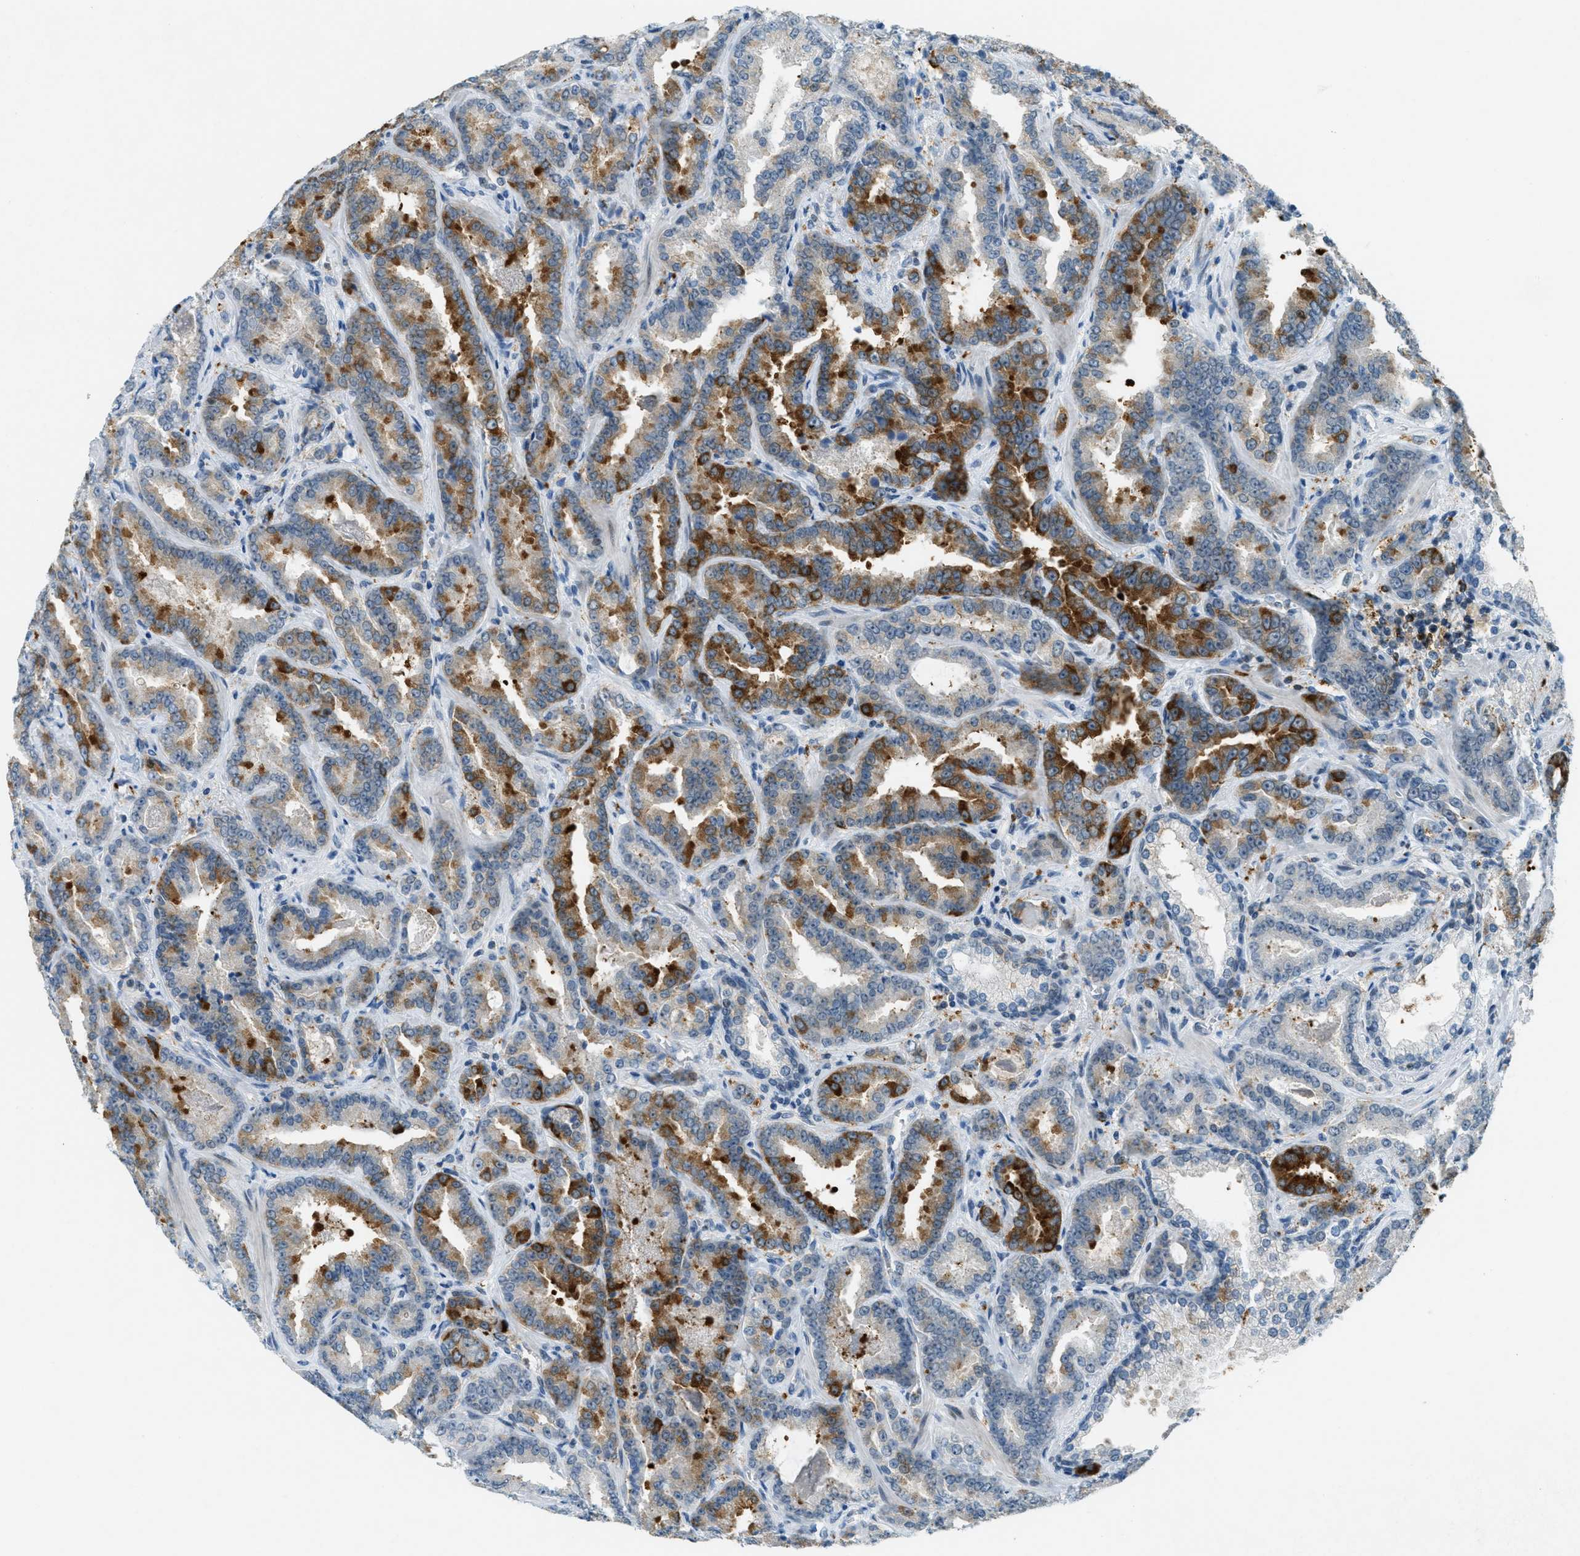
{"staining": {"intensity": "strong", "quantity": "25%-75%", "location": "cytoplasmic/membranous"}, "tissue": "prostate cancer", "cell_type": "Tumor cells", "image_type": "cancer", "snomed": [{"axis": "morphology", "description": "Adenocarcinoma, Low grade"}, {"axis": "topography", "description": "Prostate"}], "caption": "IHC (DAB (3,3'-diaminobenzidine)) staining of human prostate cancer (adenocarcinoma (low-grade)) demonstrates strong cytoplasmic/membranous protein expression in approximately 25%-75% of tumor cells. Using DAB (brown) and hematoxylin (blue) stains, captured at high magnification using brightfield microscopy.", "gene": "FYN", "patient": {"sex": "male", "age": 60}}